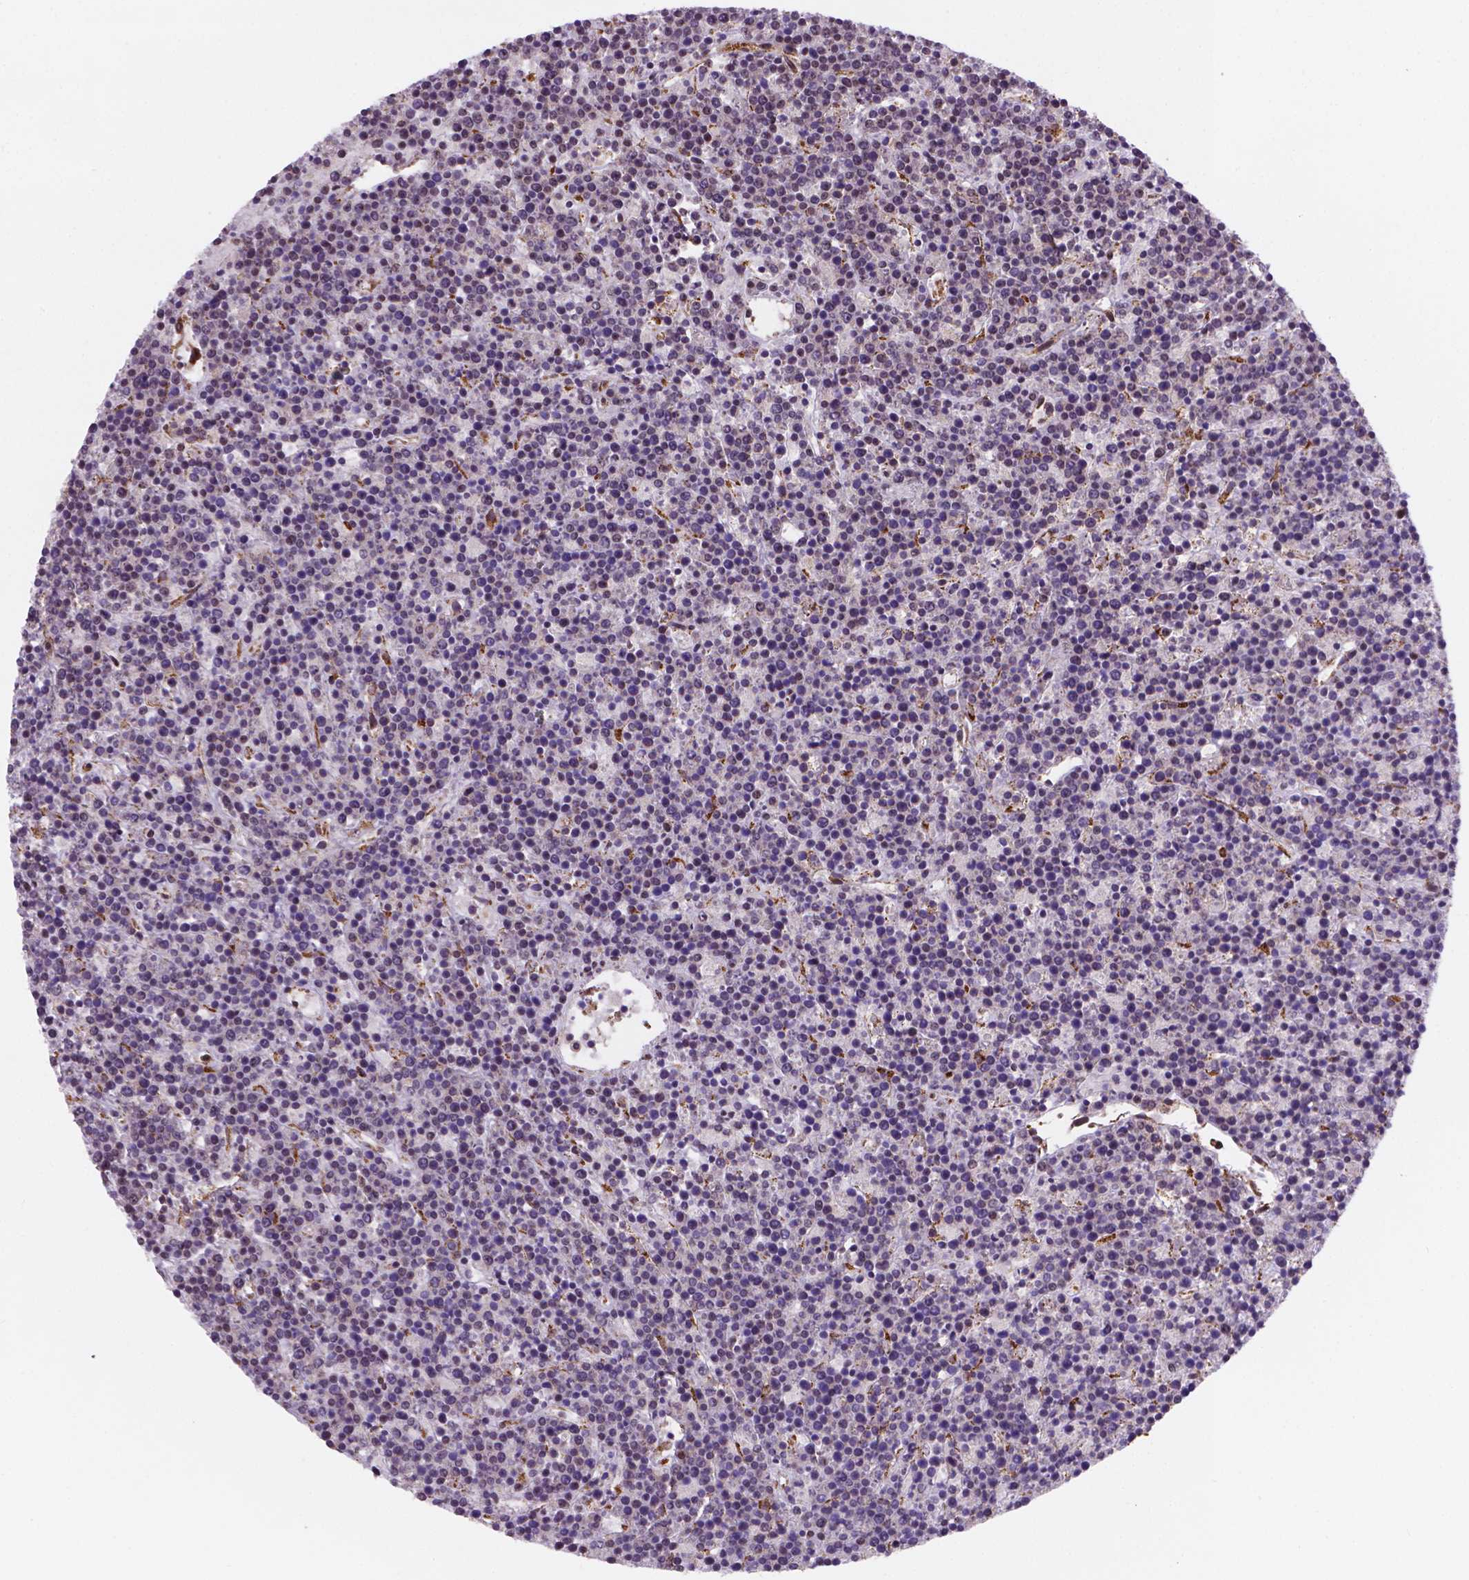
{"staining": {"intensity": "negative", "quantity": "none", "location": "none"}, "tissue": "lymphoma", "cell_type": "Tumor cells", "image_type": "cancer", "snomed": [{"axis": "morphology", "description": "Malignant lymphoma, non-Hodgkin's type, High grade"}, {"axis": "topography", "description": "Ovary"}], "caption": "The image shows no significant staining in tumor cells of malignant lymphoma, non-Hodgkin's type (high-grade). (IHC, brightfield microscopy, high magnification).", "gene": "FNIP1", "patient": {"sex": "female", "age": 56}}